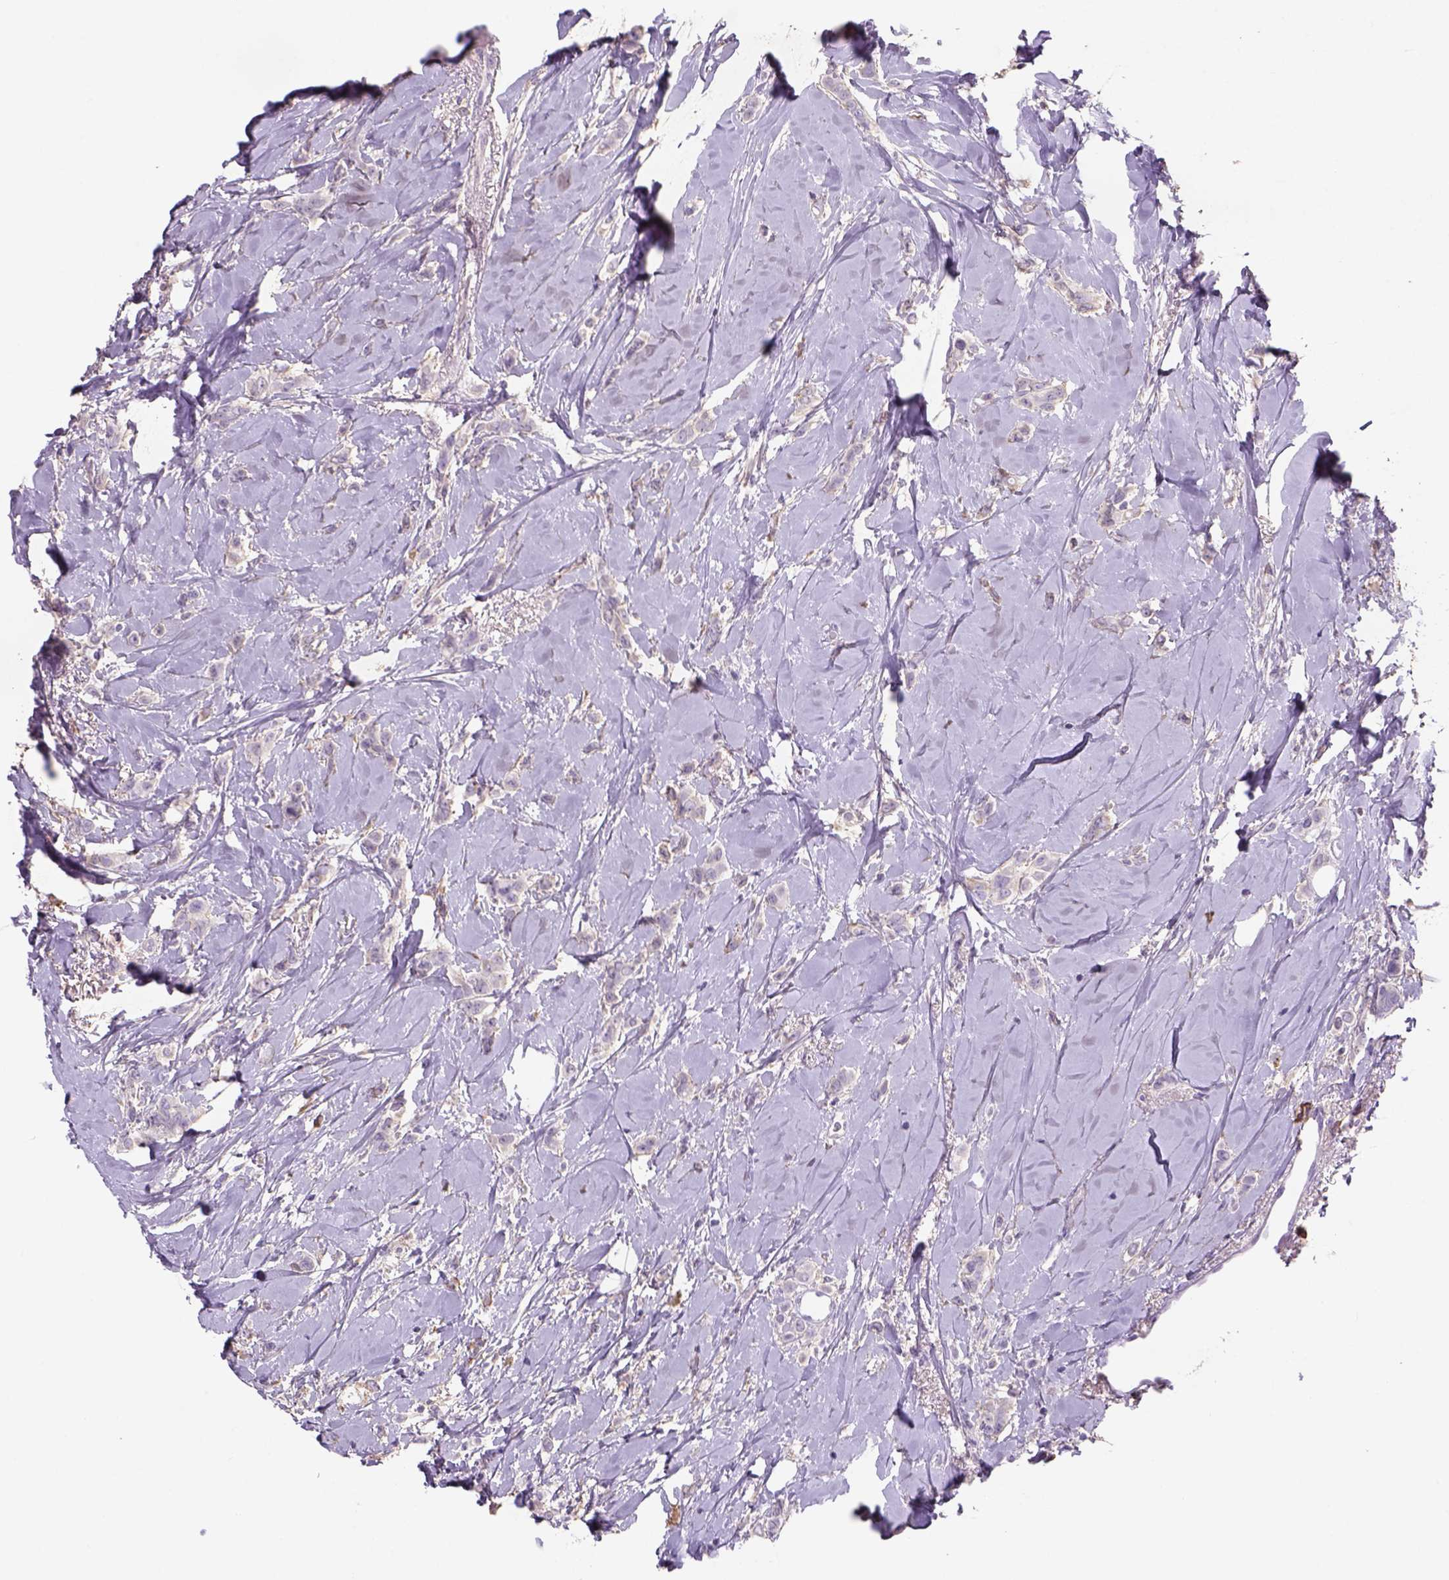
{"staining": {"intensity": "weak", "quantity": "<25%", "location": "cytoplasmic/membranous"}, "tissue": "breast cancer", "cell_type": "Tumor cells", "image_type": "cancer", "snomed": [{"axis": "morphology", "description": "Lobular carcinoma"}, {"axis": "topography", "description": "Breast"}], "caption": "Tumor cells are negative for protein expression in human lobular carcinoma (breast).", "gene": "NAALAD2", "patient": {"sex": "female", "age": 66}}